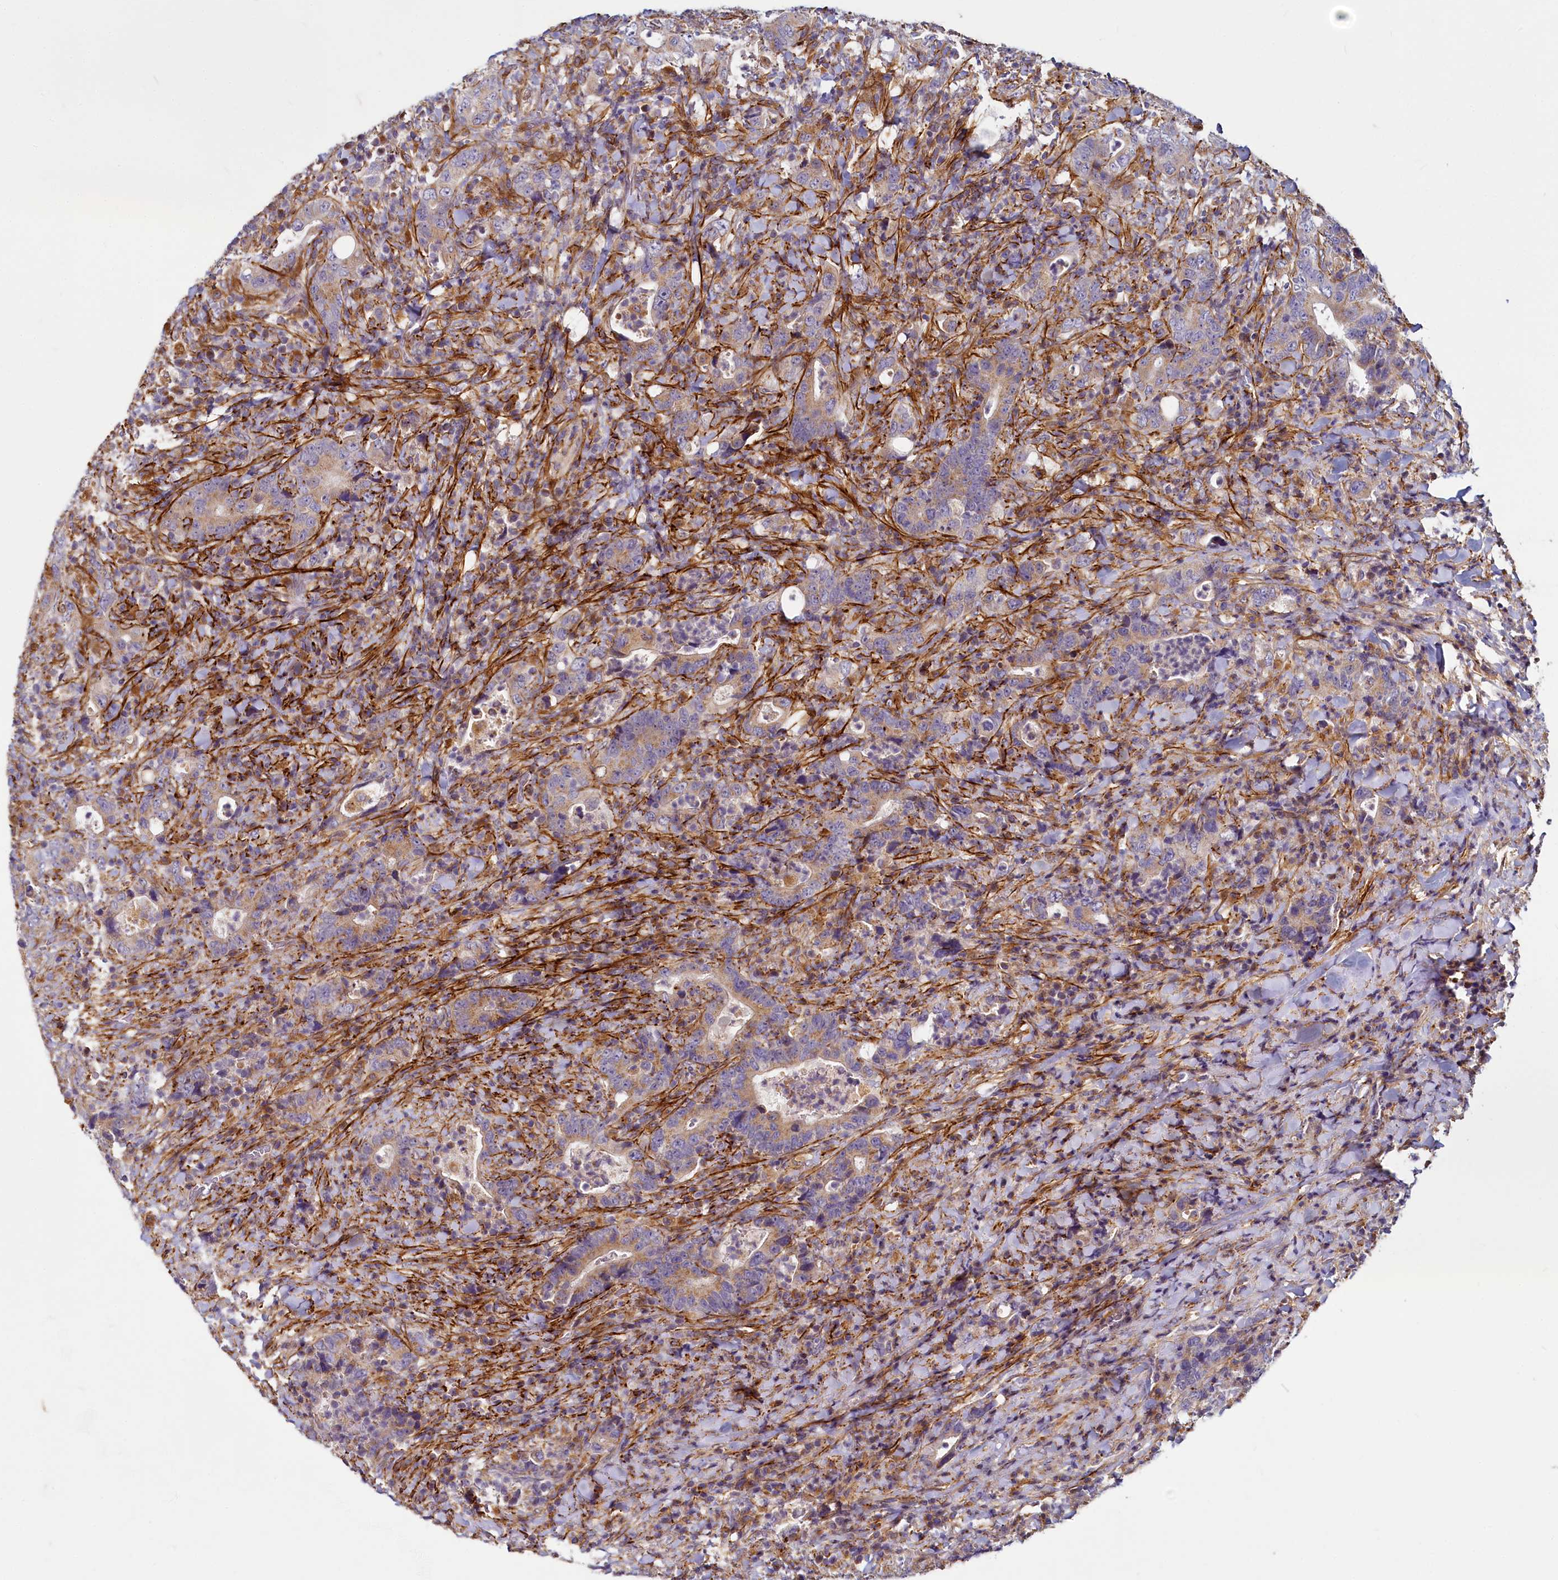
{"staining": {"intensity": "moderate", "quantity": ">75%", "location": "cytoplasmic/membranous"}, "tissue": "colorectal cancer", "cell_type": "Tumor cells", "image_type": "cancer", "snomed": [{"axis": "morphology", "description": "Adenocarcinoma, NOS"}, {"axis": "topography", "description": "Colon"}], "caption": "Immunohistochemical staining of adenocarcinoma (colorectal) shows medium levels of moderate cytoplasmic/membranous expression in approximately >75% of tumor cells.", "gene": "ADCY2", "patient": {"sex": "female", "age": 75}}